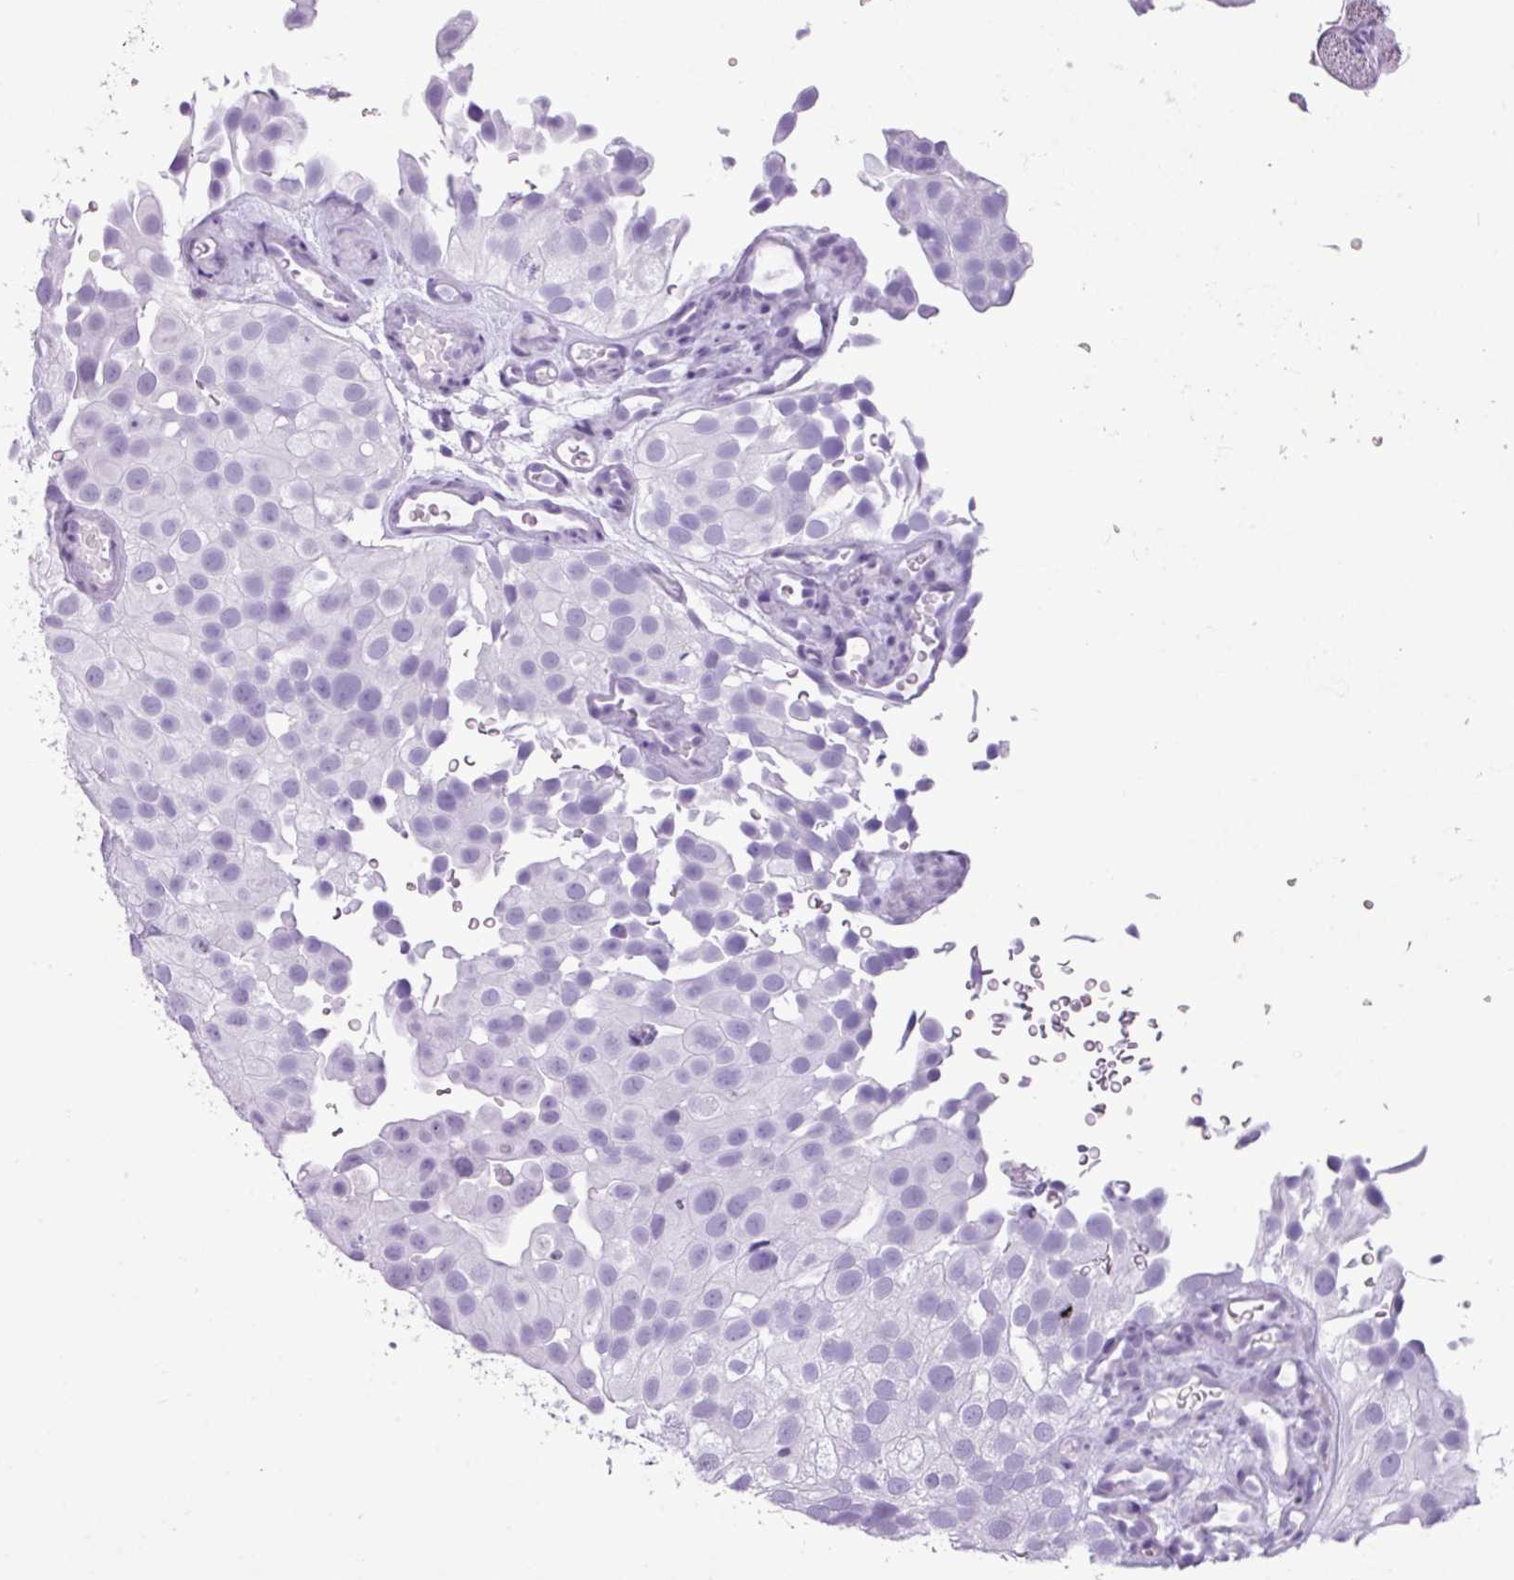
{"staining": {"intensity": "negative", "quantity": "none", "location": "none"}, "tissue": "urothelial cancer", "cell_type": "Tumor cells", "image_type": "cancer", "snomed": [{"axis": "morphology", "description": "Urothelial carcinoma, Low grade"}, {"axis": "topography", "description": "Urinary bladder"}], "caption": "Human urothelial carcinoma (low-grade) stained for a protein using immunohistochemistry (IHC) exhibits no expression in tumor cells.", "gene": "AMY1B", "patient": {"sex": "male", "age": 78}}